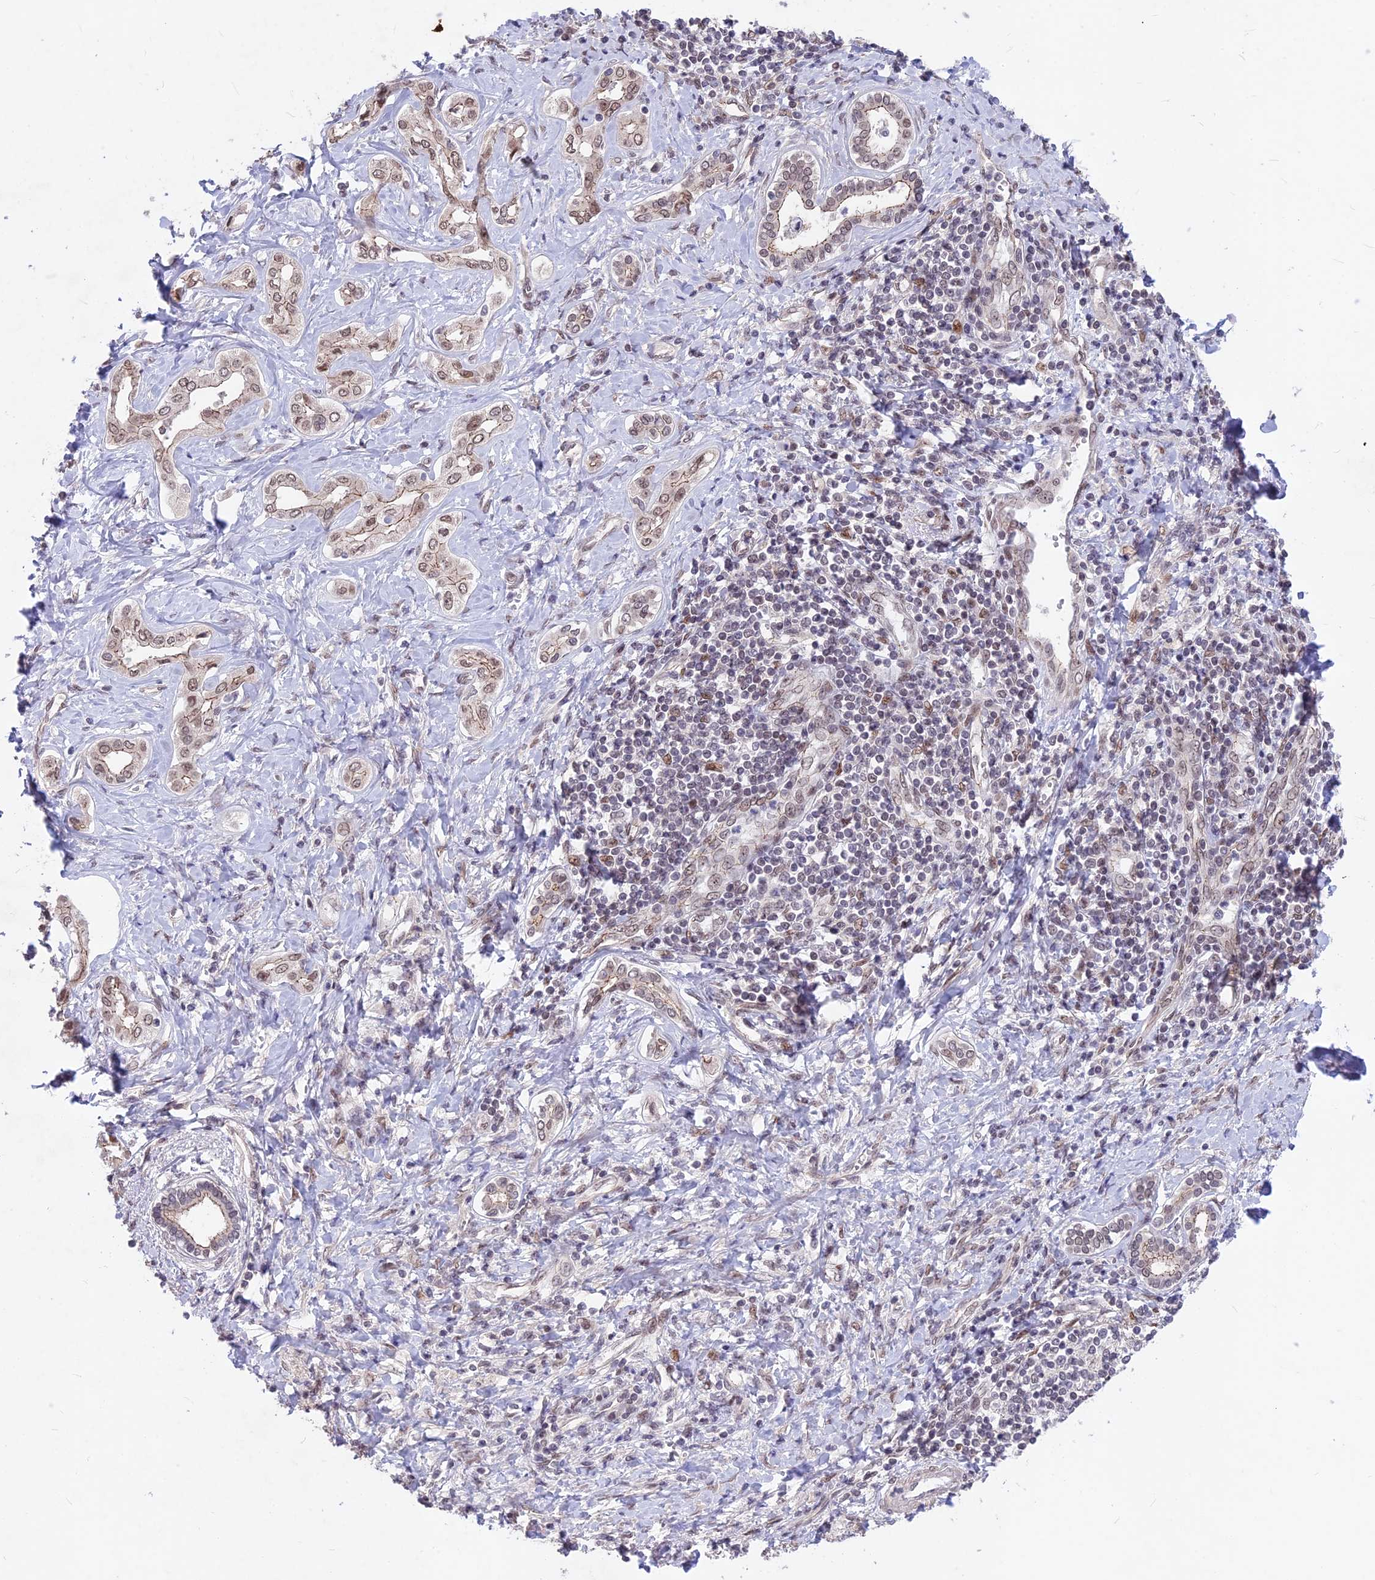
{"staining": {"intensity": "moderate", "quantity": ">75%", "location": "nuclear"}, "tissue": "liver cancer", "cell_type": "Tumor cells", "image_type": "cancer", "snomed": [{"axis": "morphology", "description": "Cholangiocarcinoma"}, {"axis": "topography", "description": "Liver"}], "caption": "Moderate nuclear staining is seen in approximately >75% of tumor cells in liver cancer (cholangiocarcinoma).", "gene": "DIS3", "patient": {"sex": "female", "age": 77}}